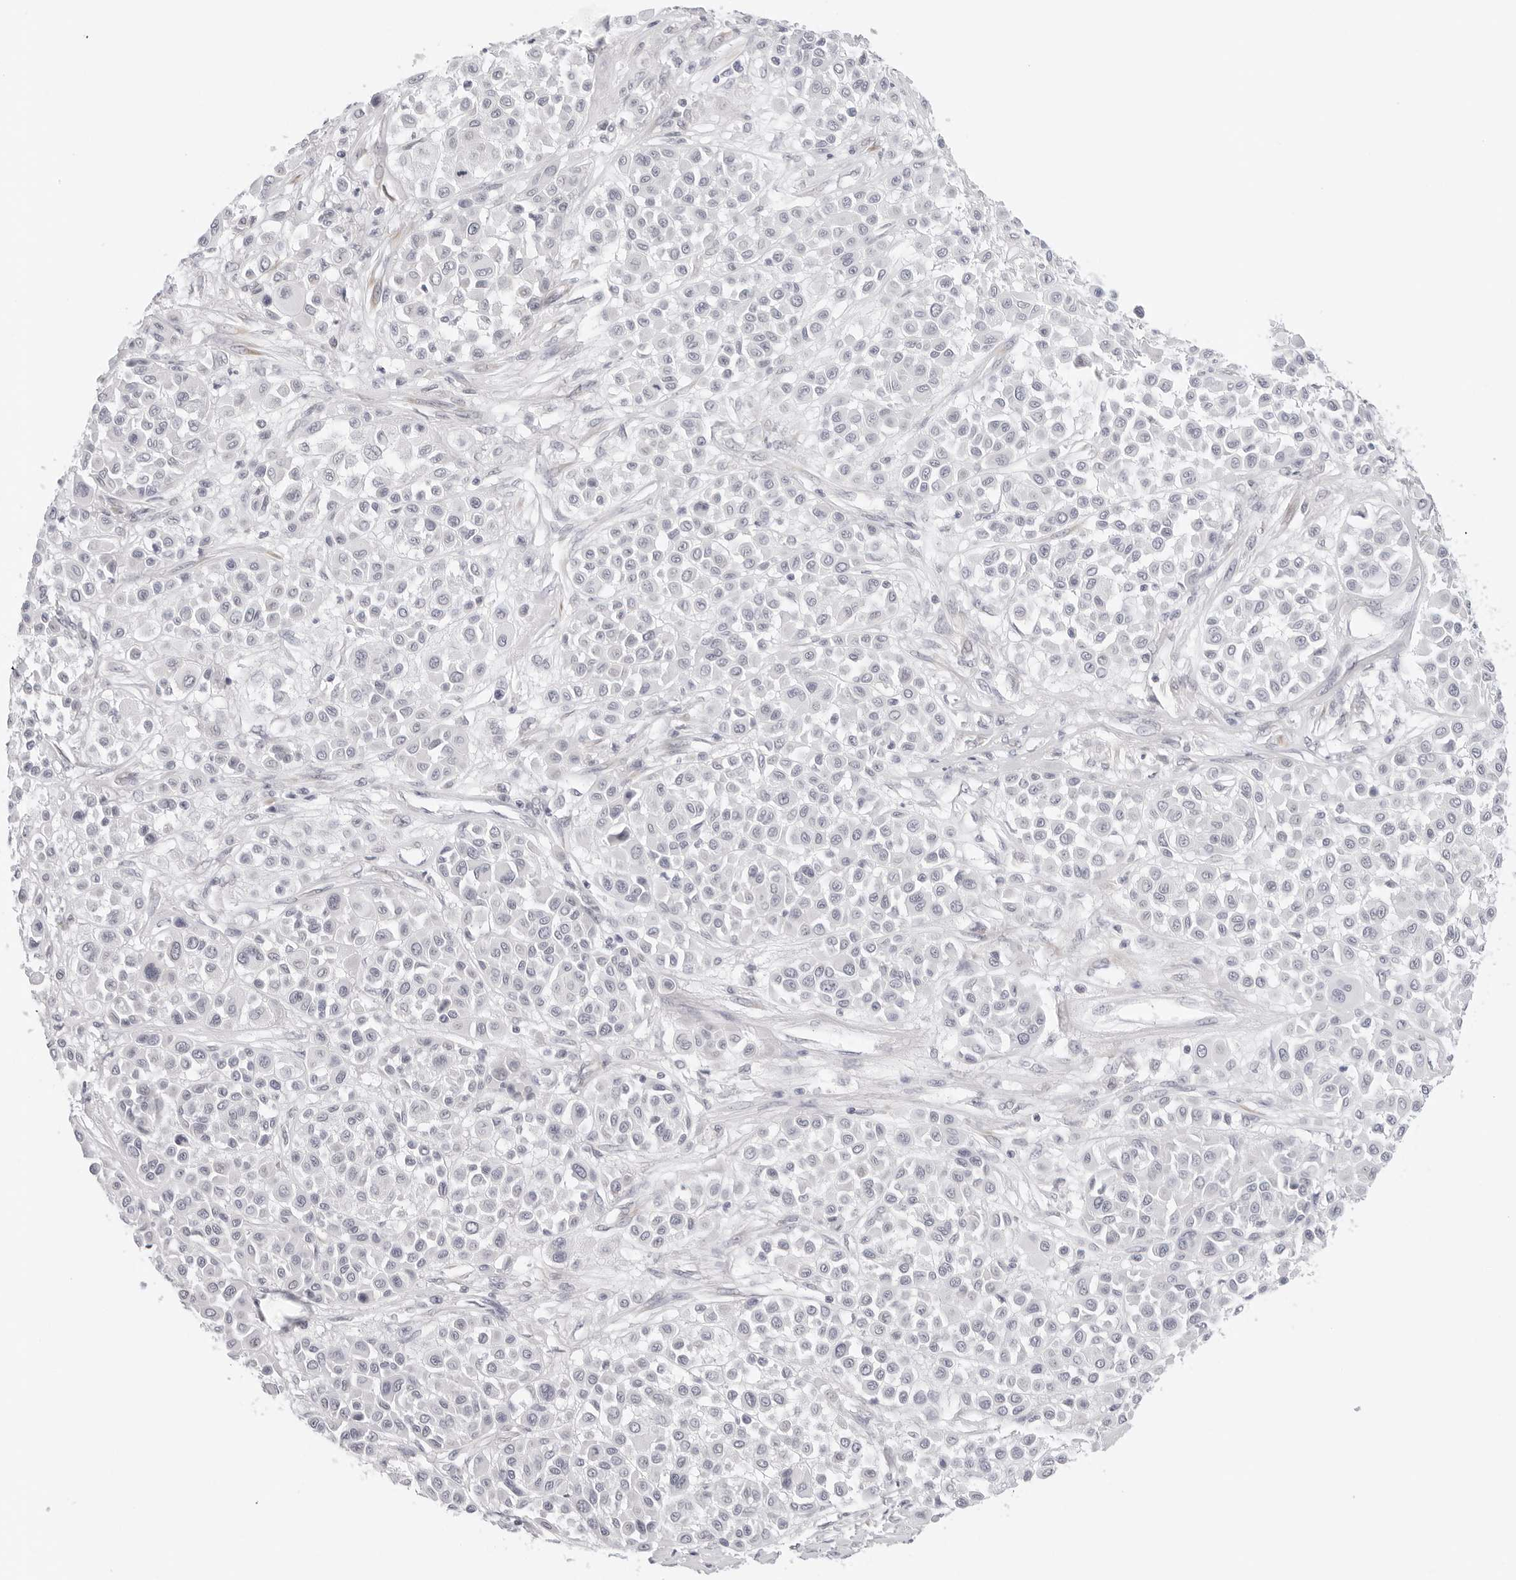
{"staining": {"intensity": "negative", "quantity": "none", "location": "none"}, "tissue": "melanoma", "cell_type": "Tumor cells", "image_type": "cancer", "snomed": [{"axis": "morphology", "description": "Malignant melanoma, Metastatic site"}, {"axis": "topography", "description": "Soft tissue"}], "caption": "Human melanoma stained for a protein using IHC reveals no positivity in tumor cells.", "gene": "EDN2", "patient": {"sex": "male", "age": 41}}